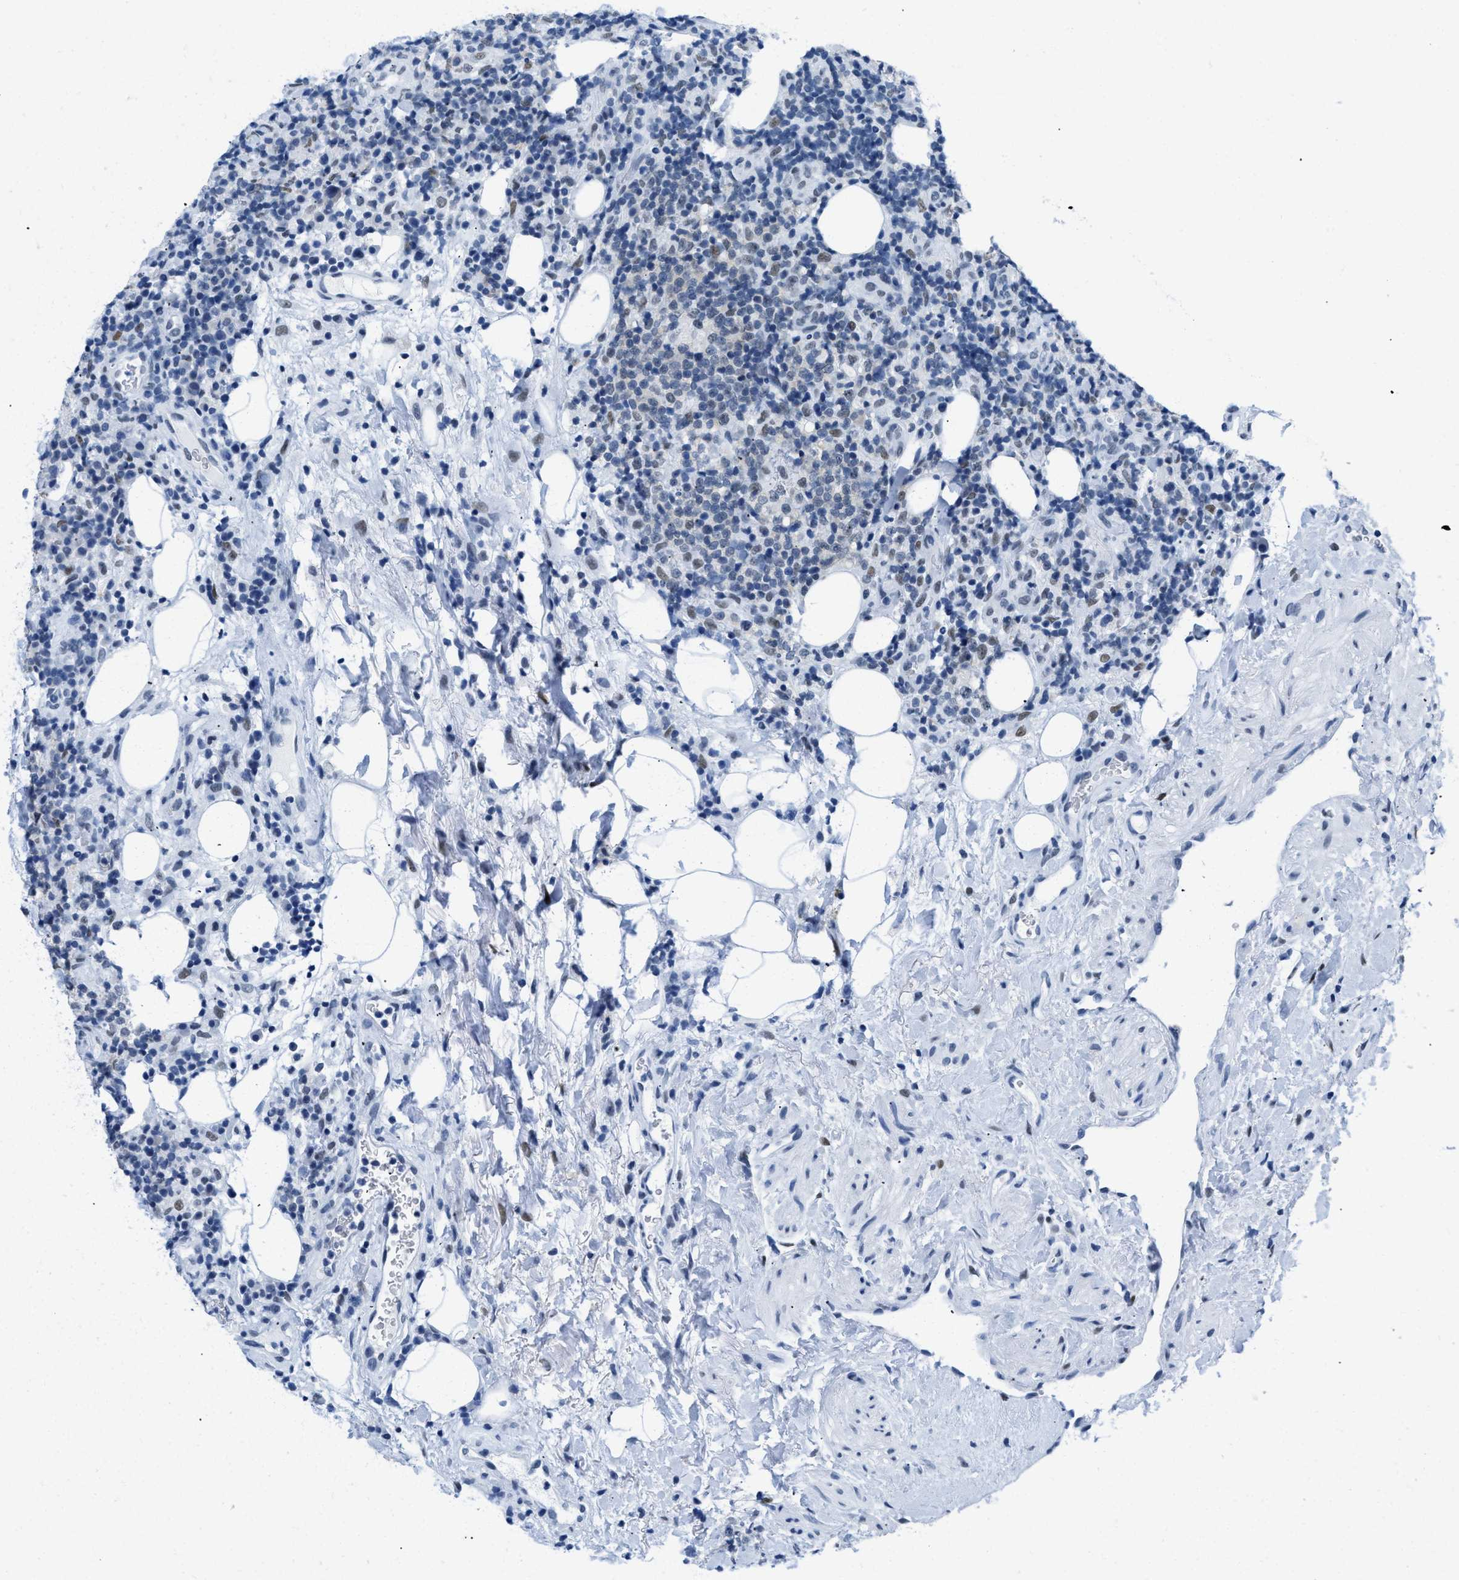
{"staining": {"intensity": "moderate", "quantity": "<25%", "location": "nuclear"}, "tissue": "lymphoma", "cell_type": "Tumor cells", "image_type": "cancer", "snomed": [{"axis": "morphology", "description": "Malignant lymphoma, non-Hodgkin's type, High grade"}, {"axis": "topography", "description": "Lymph node"}], "caption": "High-grade malignant lymphoma, non-Hodgkin's type stained with immunohistochemistry reveals moderate nuclear expression in about <25% of tumor cells. (brown staining indicates protein expression, while blue staining denotes nuclei).", "gene": "CTBP1", "patient": {"sex": "female", "age": 76}}